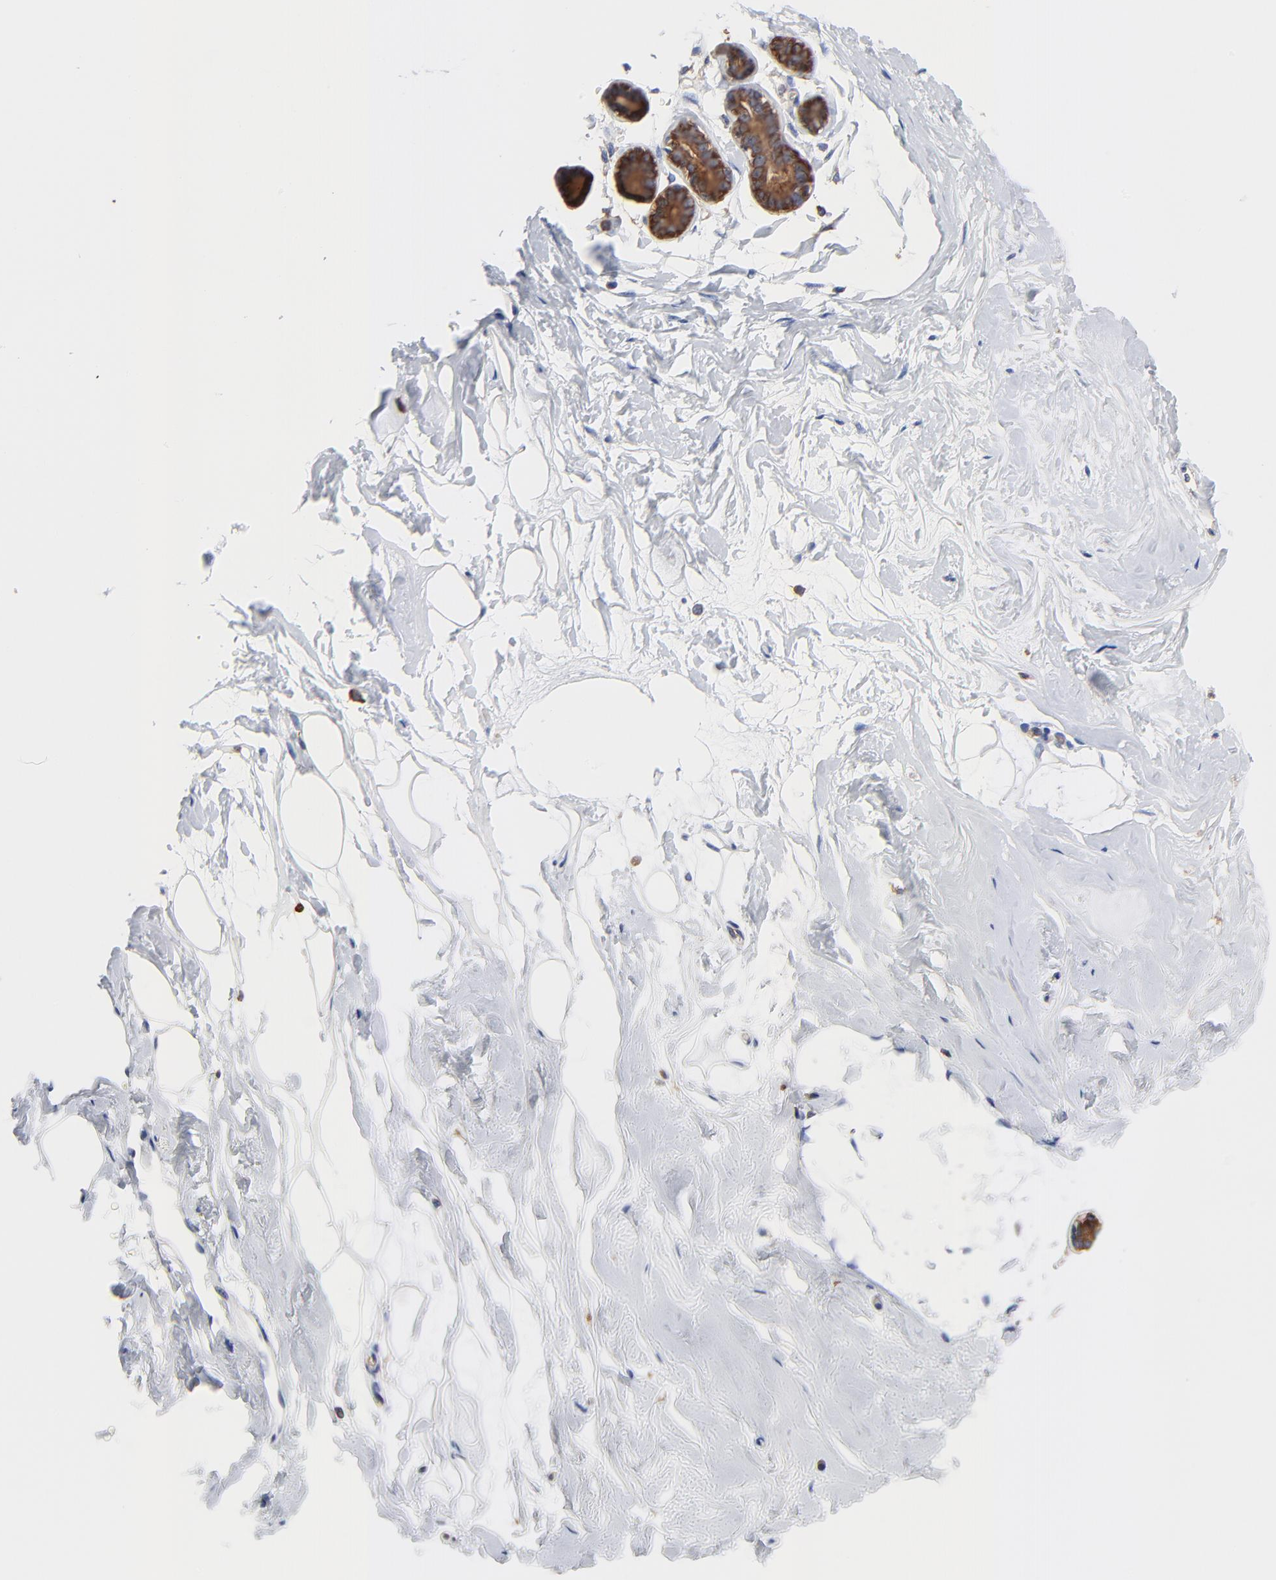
{"staining": {"intensity": "negative", "quantity": "none", "location": "none"}, "tissue": "breast", "cell_type": "Adipocytes", "image_type": "normal", "snomed": [{"axis": "morphology", "description": "Normal tissue, NOS"}, {"axis": "morphology", "description": "Fibrosis, NOS"}, {"axis": "topography", "description": "Breast"}], "caption": "Immunohistochemistry (IHC) photomicrograph of benign human breast stained for a protein (brown), which displays no staining in adipocytes. (Stains: DAB (3,3'-diaminobenzidine) immunohistochemistry with hematoxylin counter stain, Microscopy: brightfield microscopy at high magnification).", "gene": "CD2AP", "patient": {"sex": "female", "age": 39}}